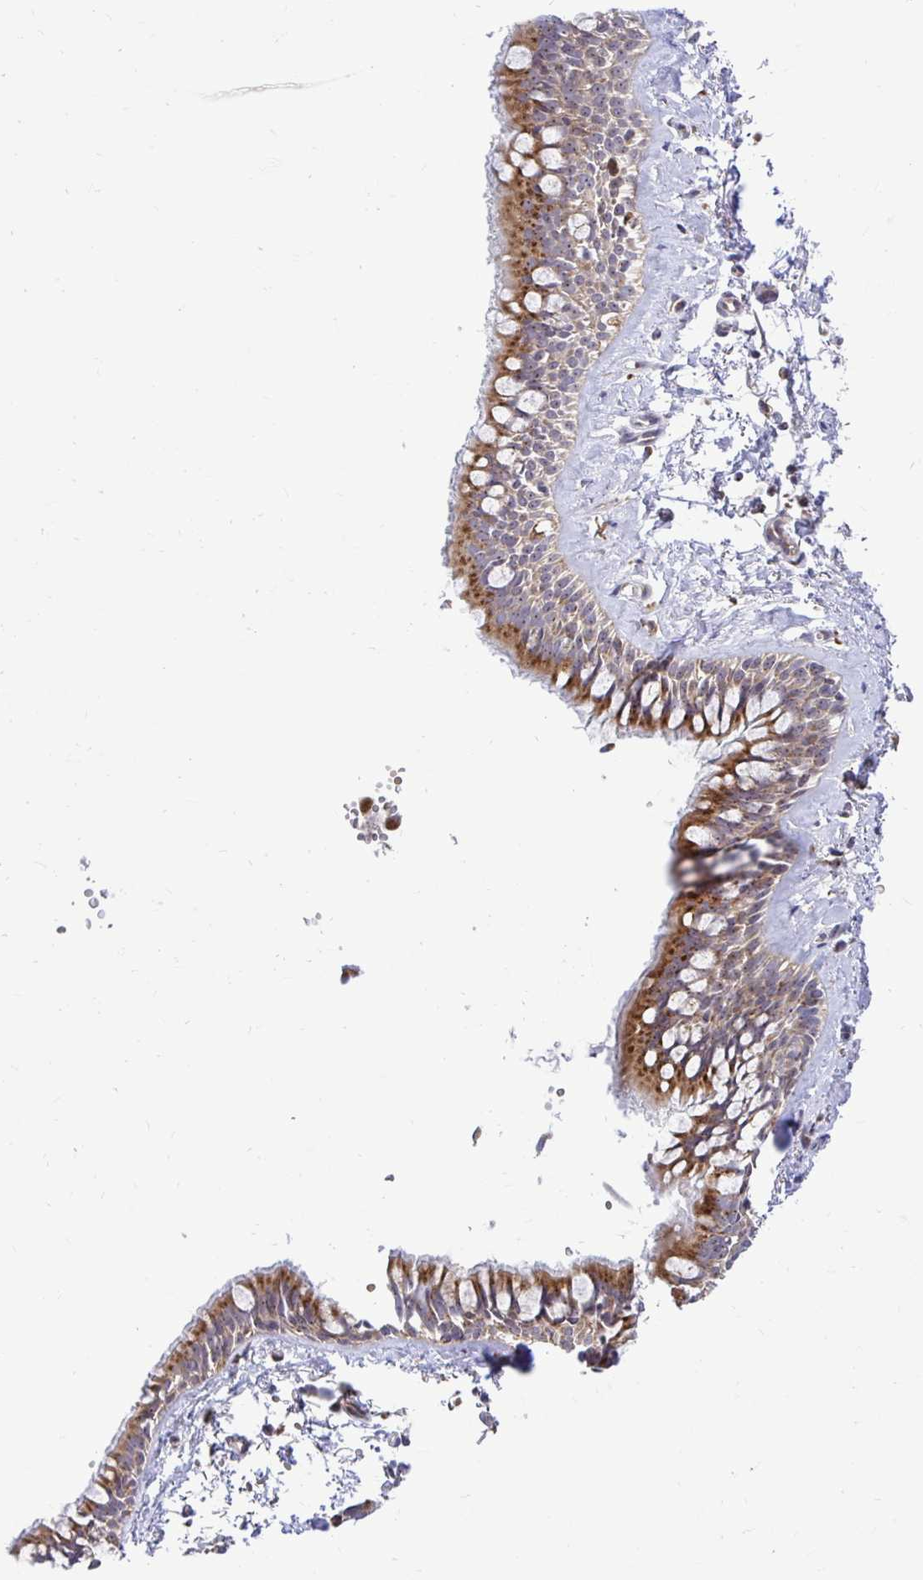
{"staining": {"intensity": "strong", "quantity": ">75%", "location": "cytoplasmic/membranous"}, "tissue": "bronchus", "cell_type": "Respiratory epithelial cells", "image_type": "normal", "snomed": [{"axis": "morphology", "description": "Normal tissue, NOS"}, {"axis": "topography", "description": "Bronchus"}], "caption": "Immunohistochemical staining of benign human bronchus shows high levels of strong cytoplasmic/membranous expression in about >75% of respiratory epithelial cells. (Stains: DAB (3,3'-diaminobenzidine) in brown, nuclei in blue, Microscopy: brightfield microscopy at high magnification).", "gene": "VTI1B", "patient": {"sex": "female", "age": 59}}